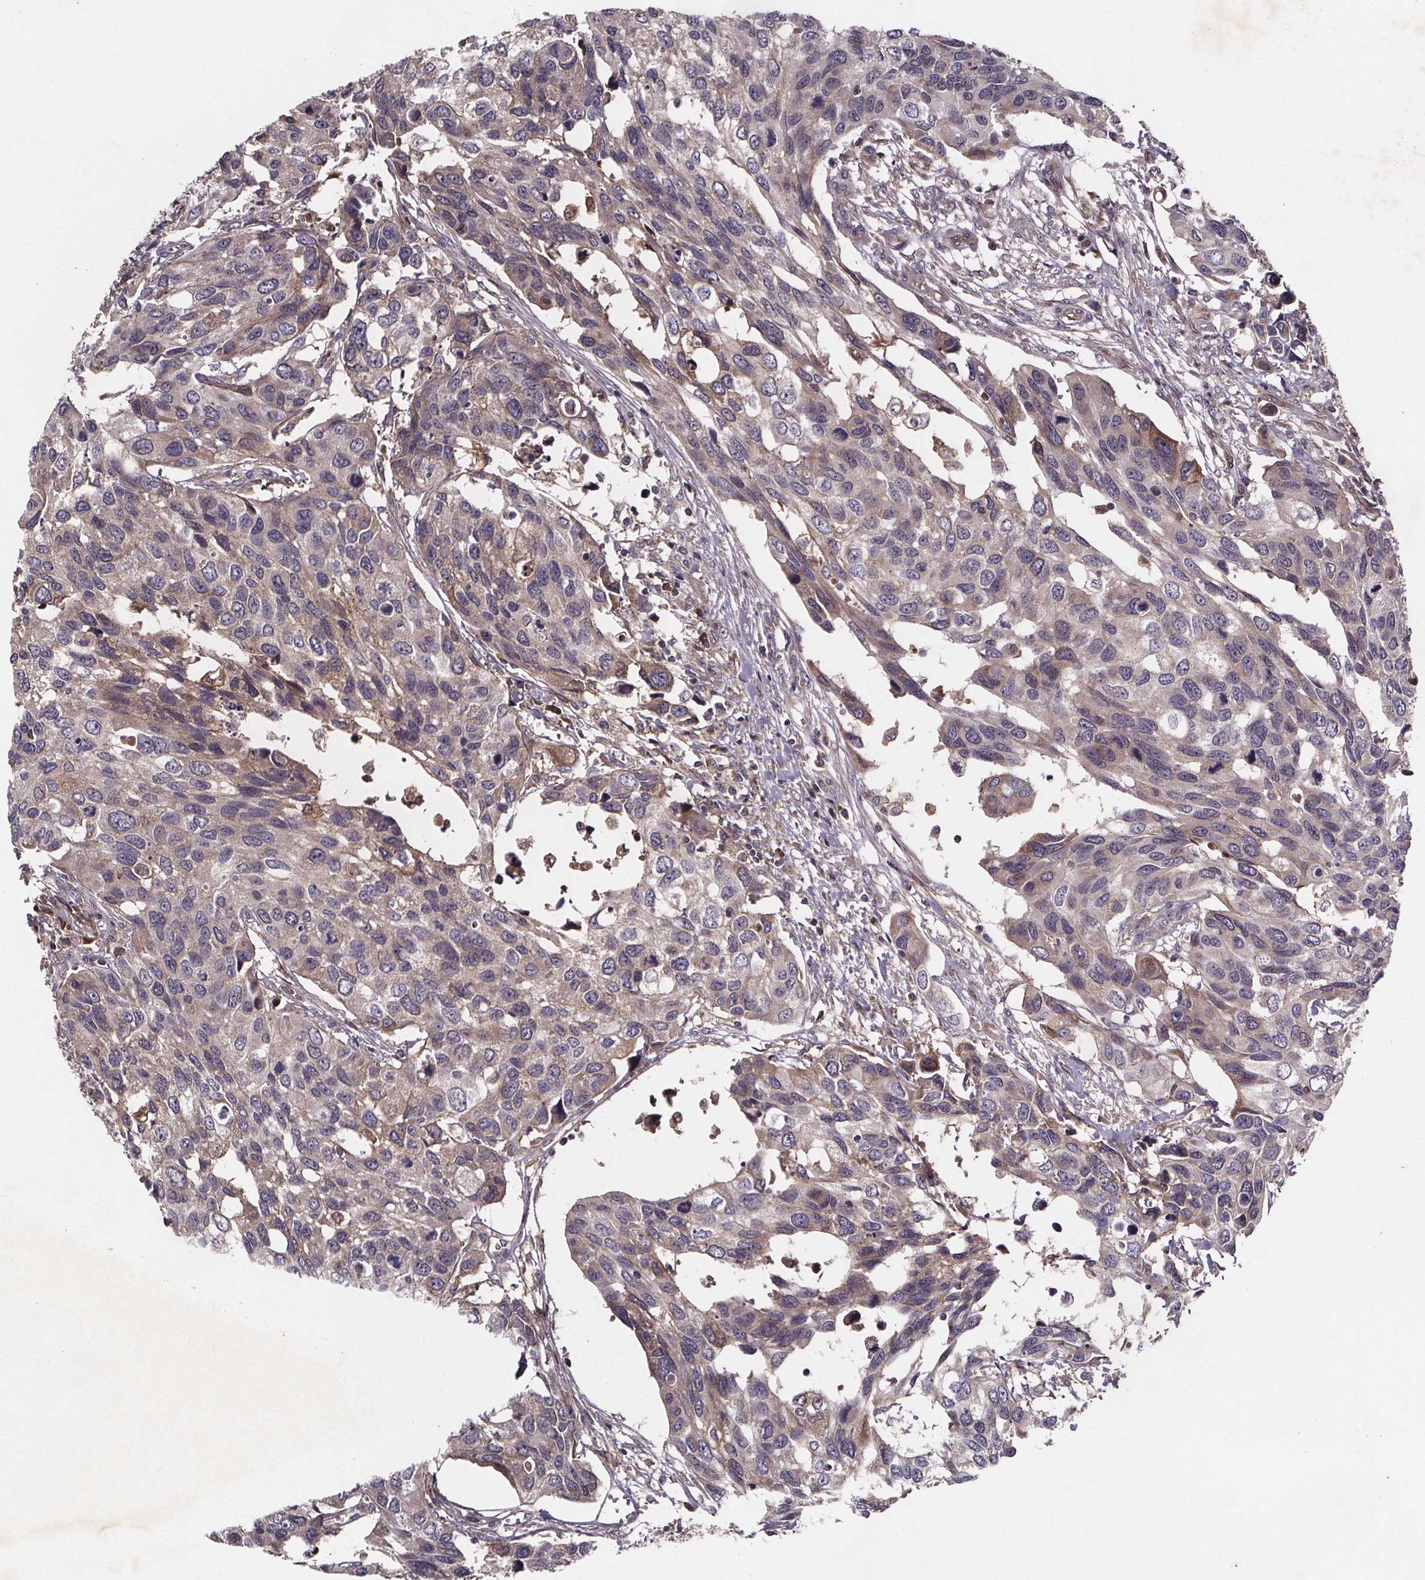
{"staining": {"intensity": "moderate", "quantity": "<25%", "location": "cytoplasmic/membranous"}, "tissue": "urothelial cancer", "cell_type": "Tumor cells", "image_type": "cancer", "snomed": [{"axis": "morphology", "description": "Urothelial carcinoma, High grade"}, {"axis": "topography", "description": "Urinary bladder"}], "caption": "Immunohistochemical staining of human urothelial carcinoma (high-grade) reveals low levels of moderate cytoplasmic/membranous protein expression in about <25% of tumor cells. (Stains: DAB in brown, nuclei in blue, Microscopy: brightfield microscopy at high magnification).", "gene": "FASTKD3", "patient": {"sex": "male", "age": 60}}